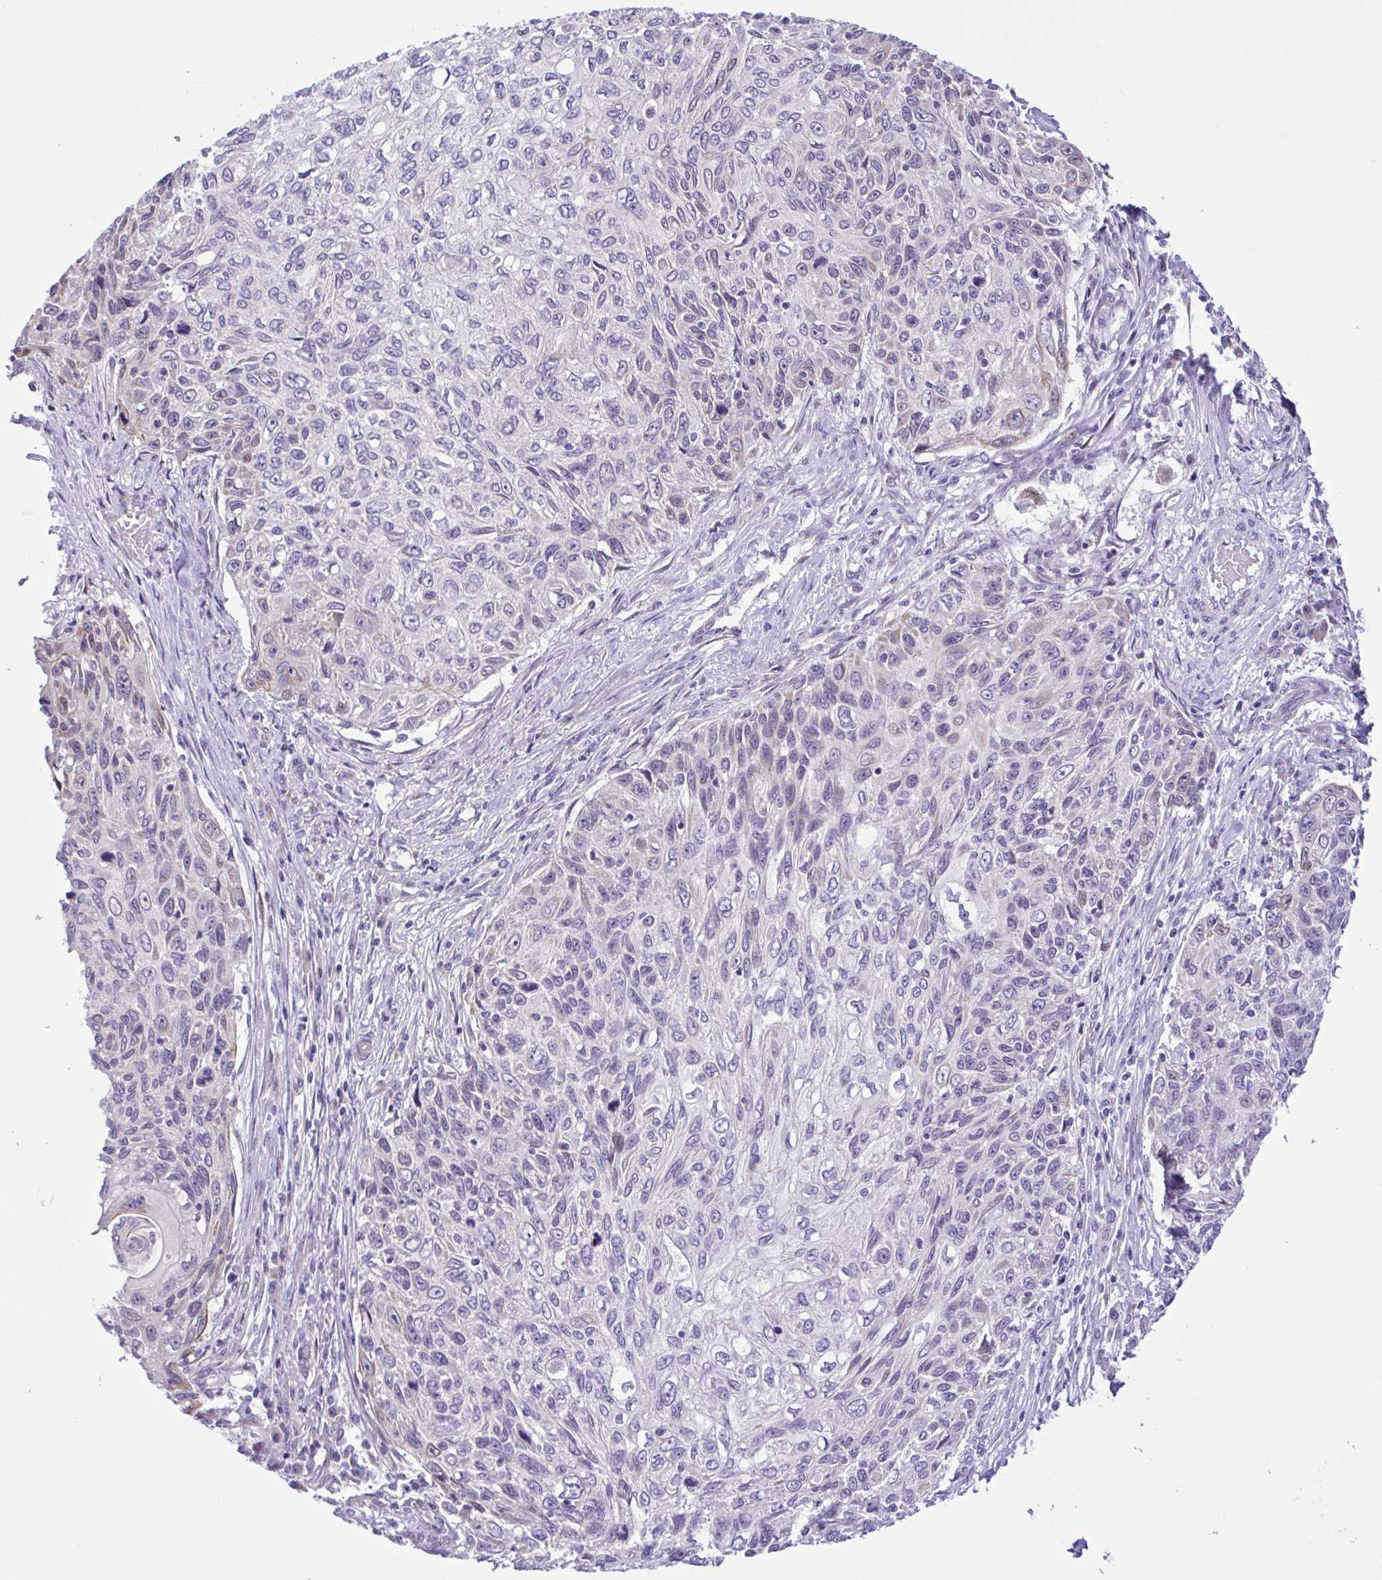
{"staining": {"intensity": "negative", "quantity": "none", "location": "none"}, "tissue": "skin cancer", "cell_type": "Tumor cells", "image_type": "cancer", "snomed": [{"axis": "morphology", "description": "Squamous cell carcinoma, NOS"}, {"axis": "topography", "description": "Skin"}], "caption": "High power microscopy photomicrograph of an IHC image of skin cancer, revealing no significant positivity in tumor cells.", "gene": "TGM3", "patient": {"sex": "male", "age": 92}}